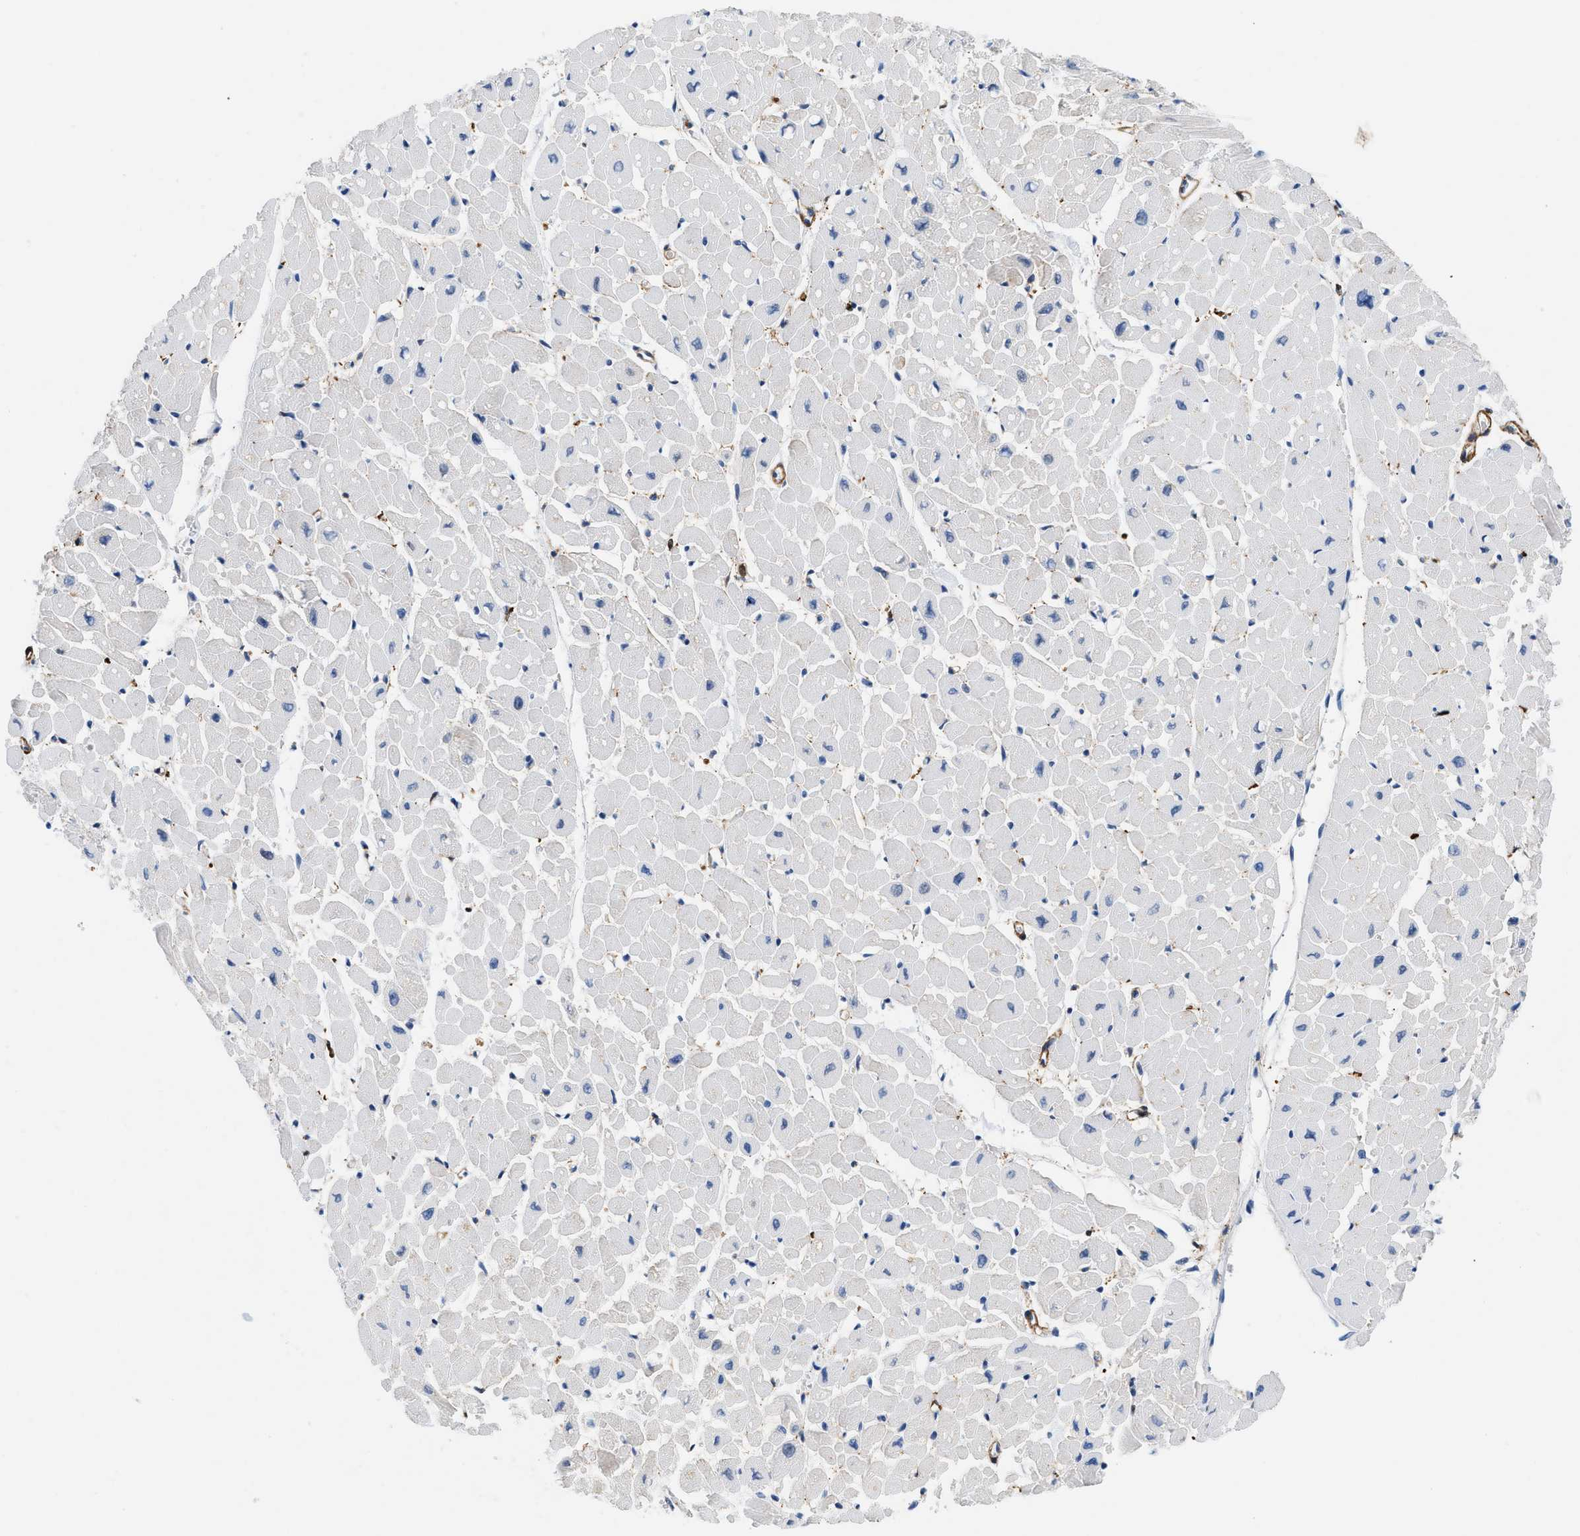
{"staining": {"intensity": "moderate", "quantity": "<25%", "location": "cytoplasmic/membranous"}, "tissue": "heart muscle", "cell_type": "Cardiomyocytes", "image_type": "normal", "snomed": [{"axis": "morphology", "description": "Normal tissue, NOS"}, {"axis": "topography", "description": "Heart"}], "caption": "This is an image of IHC staining of normal heart muscle, which shows moderate positivity in the cytoplasmic/membranous of cardiomyocytes.", "gene": "GSN", "patient": {"sex": "male", "age": 45}}